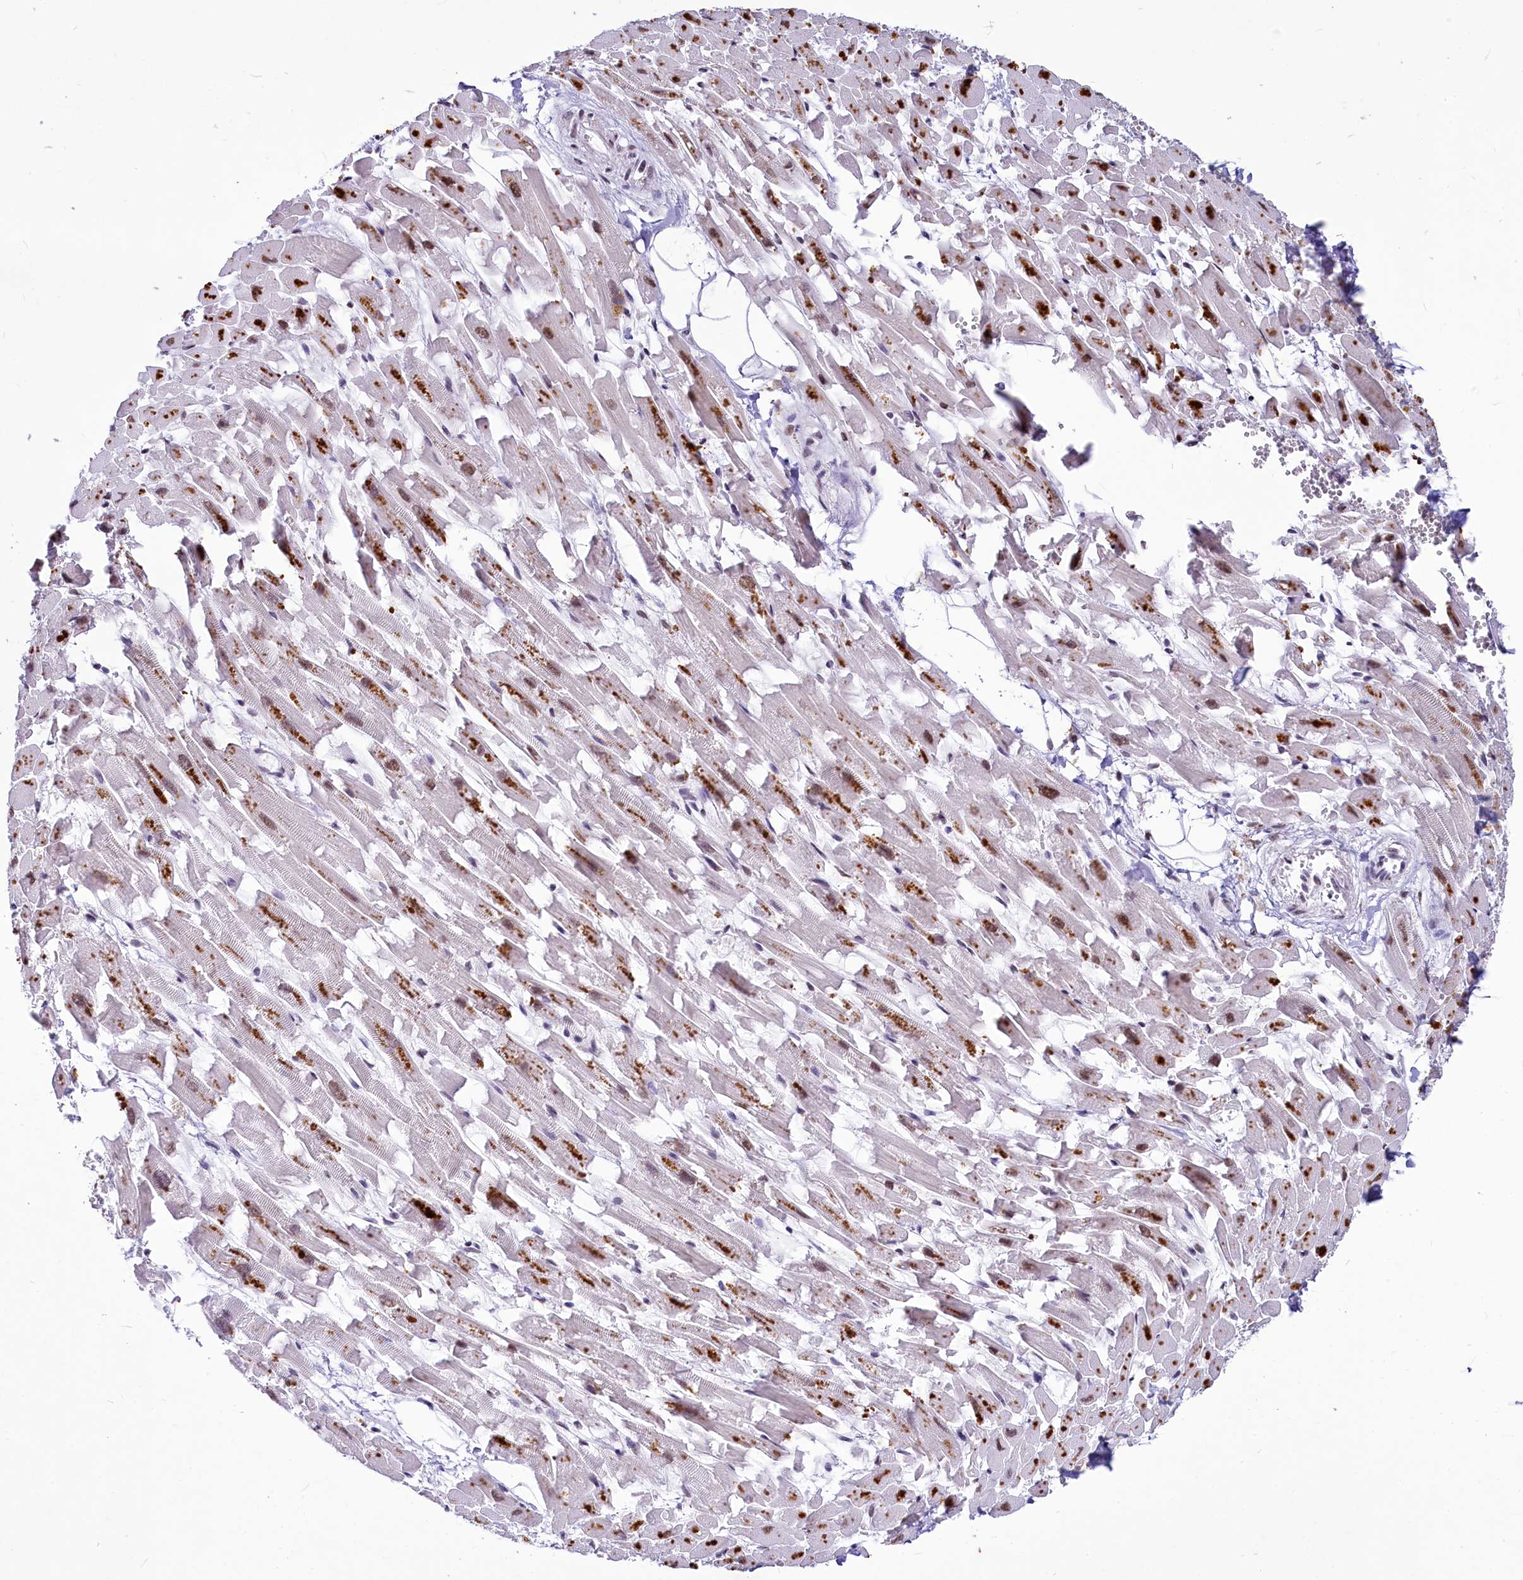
{"staining": {"intensity": "moderate", "quantity": ">75%", "location": "cytoplasmic/membranous,nuclear"}, "tissue": "heart muscle", "cell_type": "Cardiomyocytes", "image_type": "normal", "snomed": [{"axis": "morphology", "description": "Normal tissue, NOS"}, {"axis": "topography", "description": "Heart"}], "caption": "High-power microscopy captured an immunohistochemistry (IHC) micrograph of normal heart muscle, revealing moderate cytoplasmic/membranous,nuclear expression in approximately >75% of cardiomyocytes. (DAB (3,3'-diaminobenzidine) IHC with brightfield microscopy, high magnification).", "gene": "PARPBP", "patient": {"sex": "female", "age": 64}}